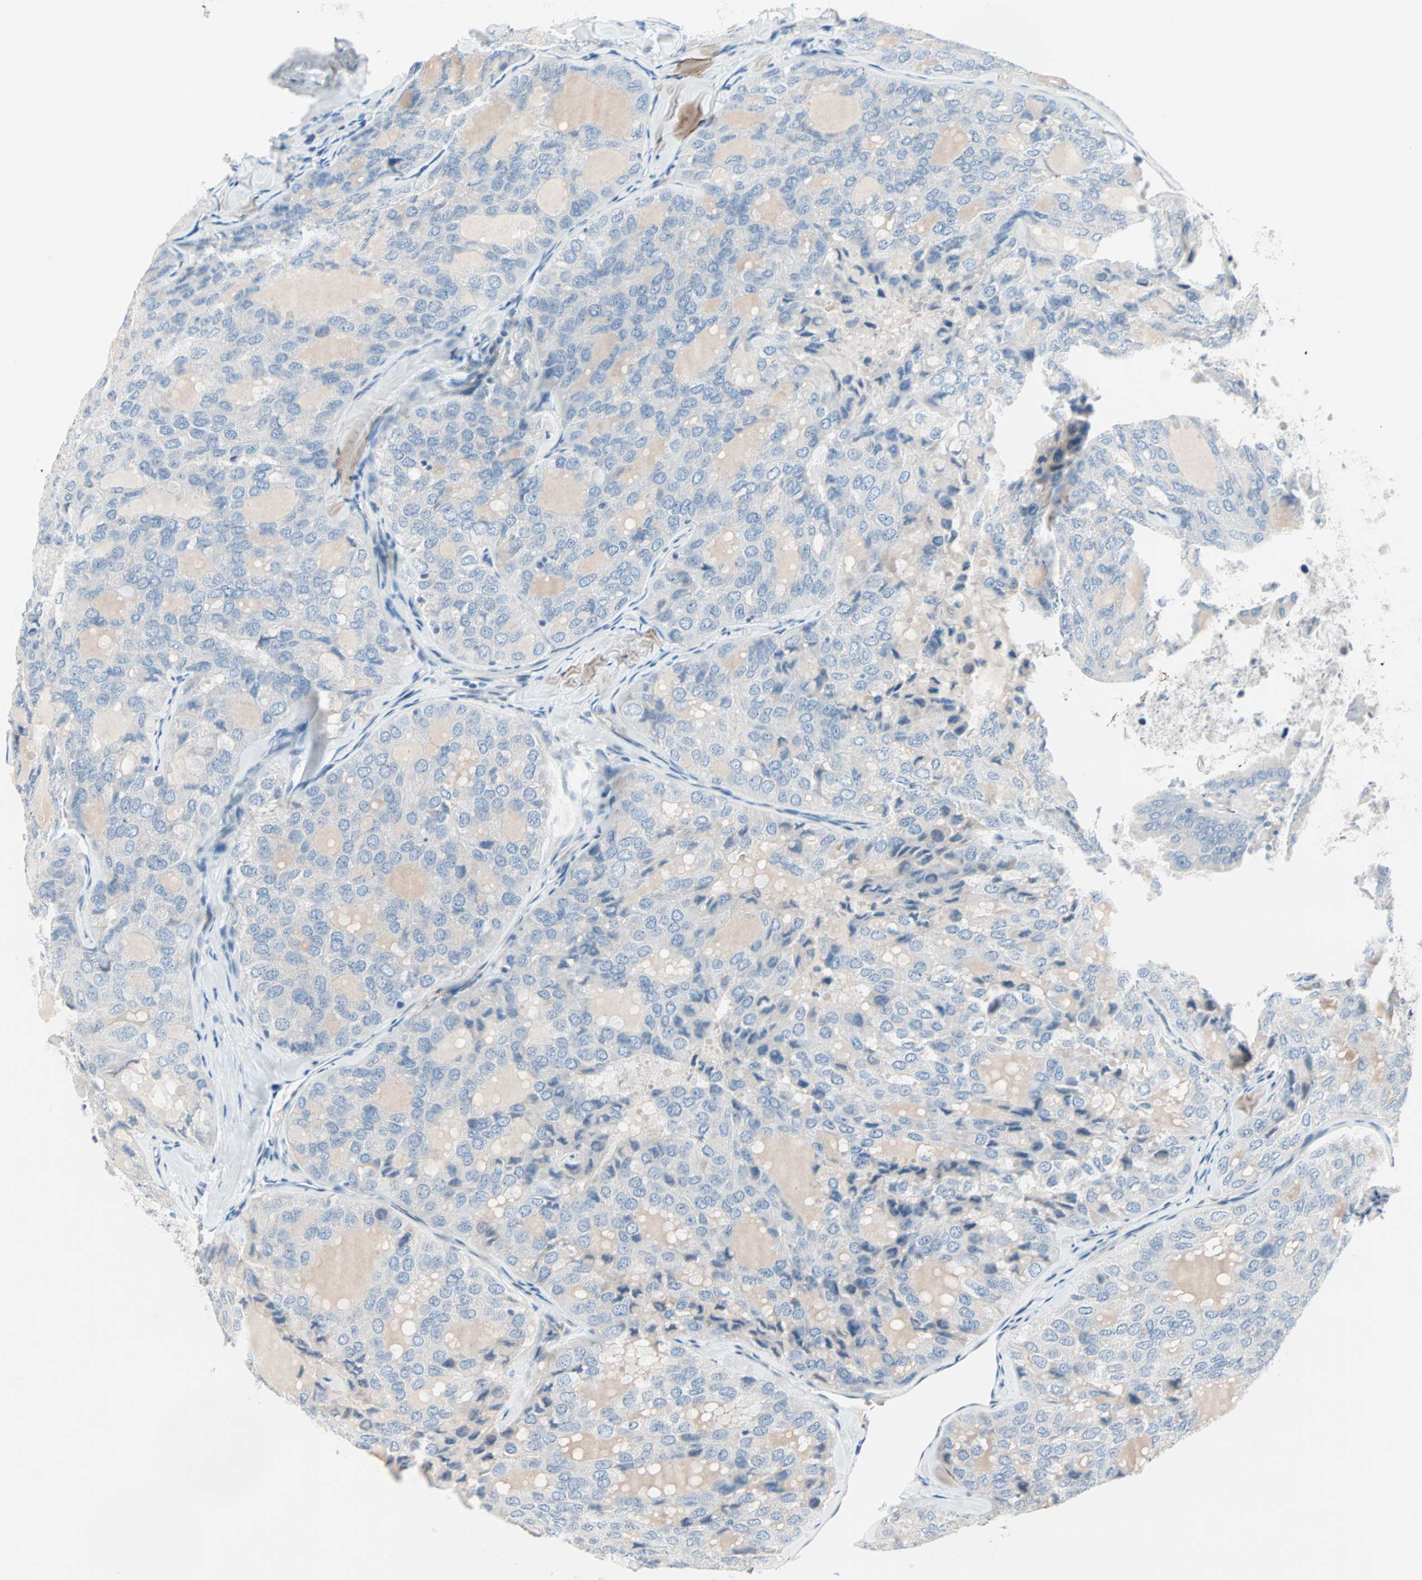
{"staining": {"intensity": "negative", "quantity": "none", "location": "none"}, "tissue": "thyroid cancer", "cell_type": "Tumor cells", "image_type": "cancer", "snomed": [{"axis": "morphology", "description": "Follicular adenoma carcinoma, NOS"}, {"axis": "topography", "description": "Thyroid gland"}], "caption": "Tumor cells are negative for brown protein staining in thyroid cancer (follicular adenoma carcinoma). (DAB (3,3'-diaminobenzidine) immunohistochemistry (IHC) visualized using brightfield microscopy, high magnification).", "gene": "NEFH", "patient": {"sex": "male", "age": 75}}